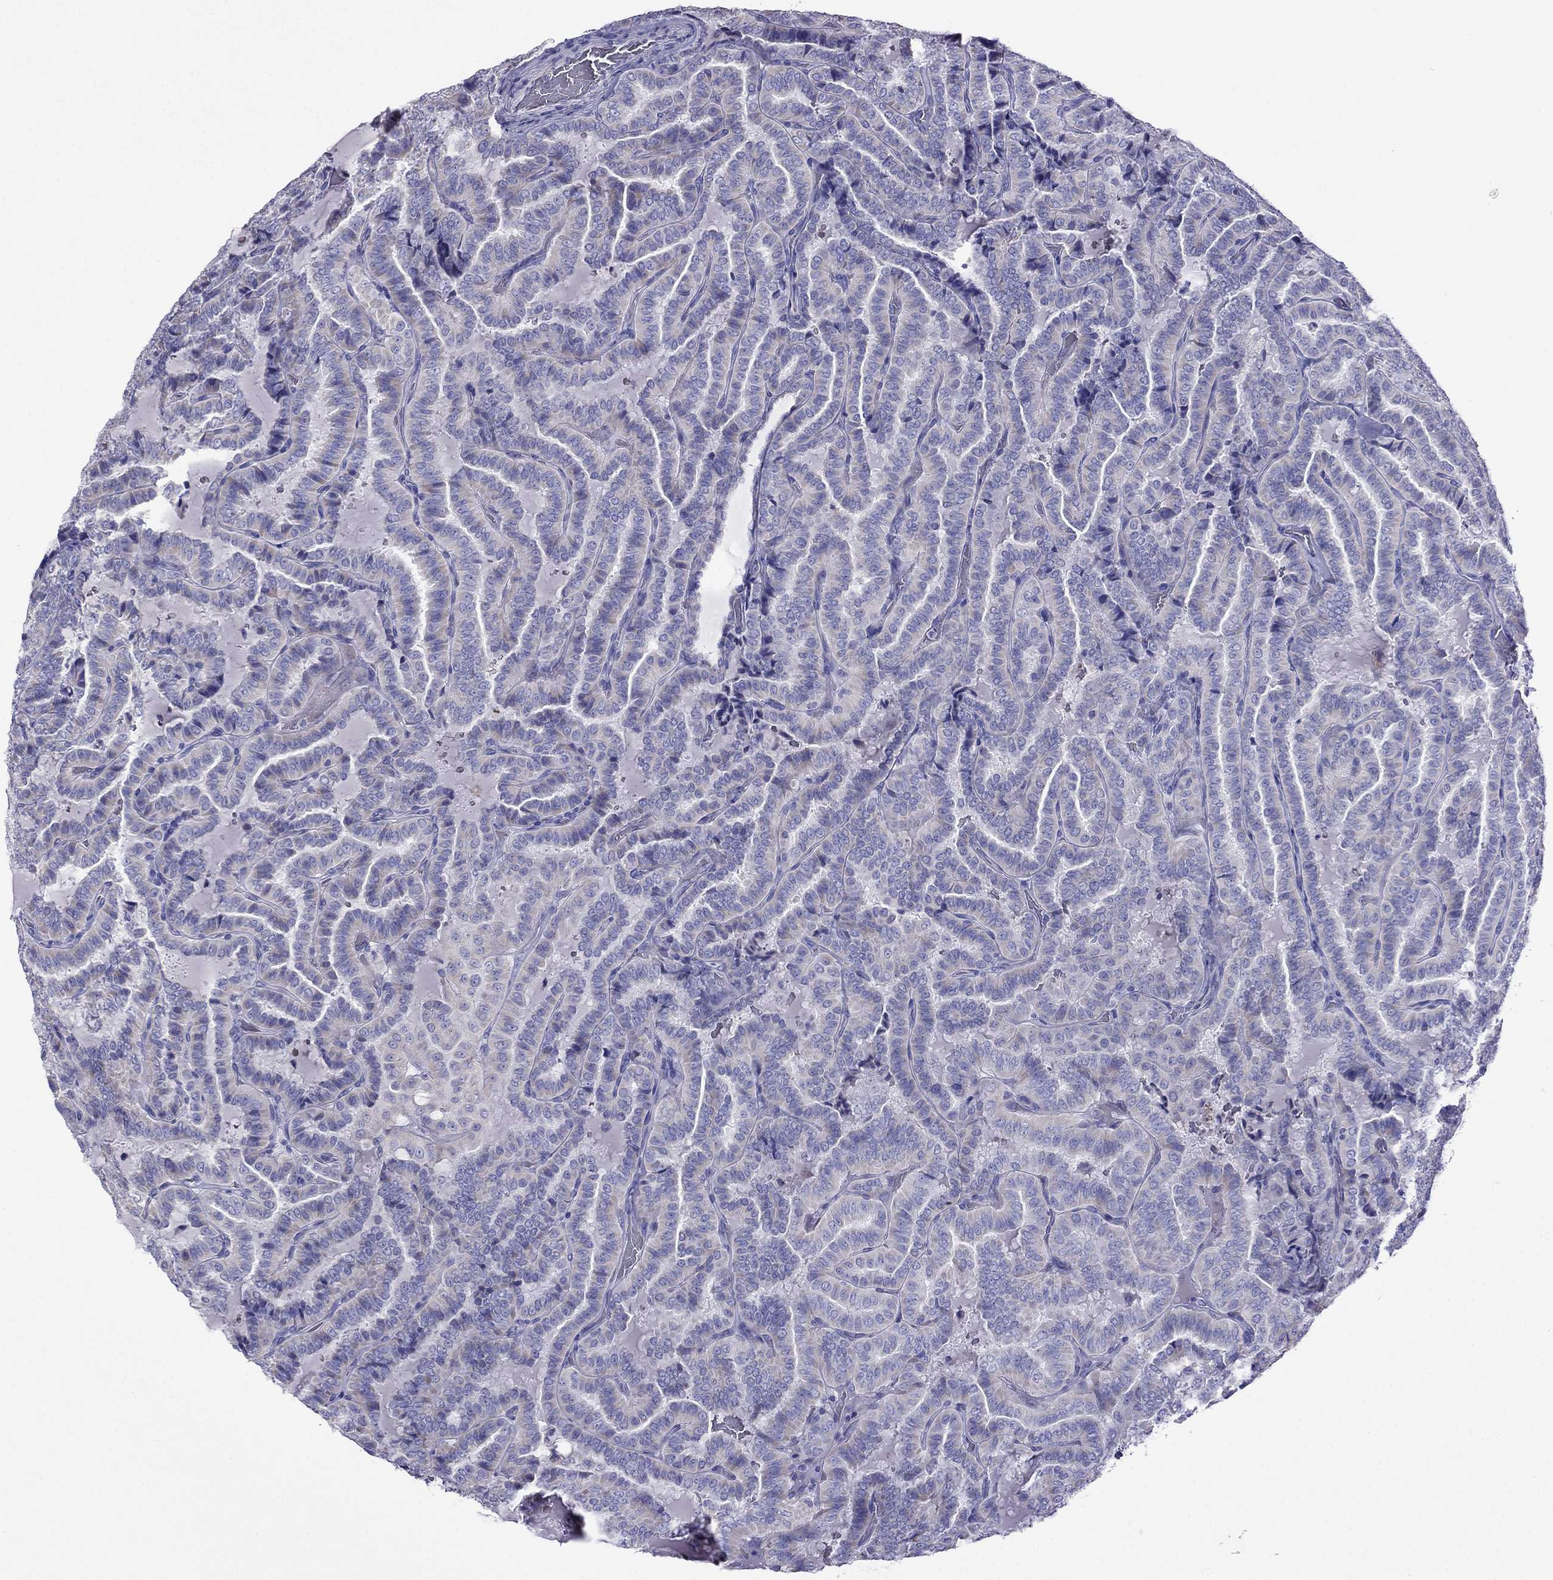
{"staining": {"intensity": "negative", "quantity": "none", "location": "none"}, "tissue": "thyroid cancer", "cell_type": "Tumor cells", "image_type": "cancer", "snomed": [{"axis": "morphology", "description": "Papillary adenocarcinoma, NOS"}, {"axis": "topography", "description": "Thyroid gland"}], "caption": "IHC of human thyroid cancer demonstrates no expression in tumor cells.", "gene": "TDRD1", "patient": {"sex": "female", "age": 39}}